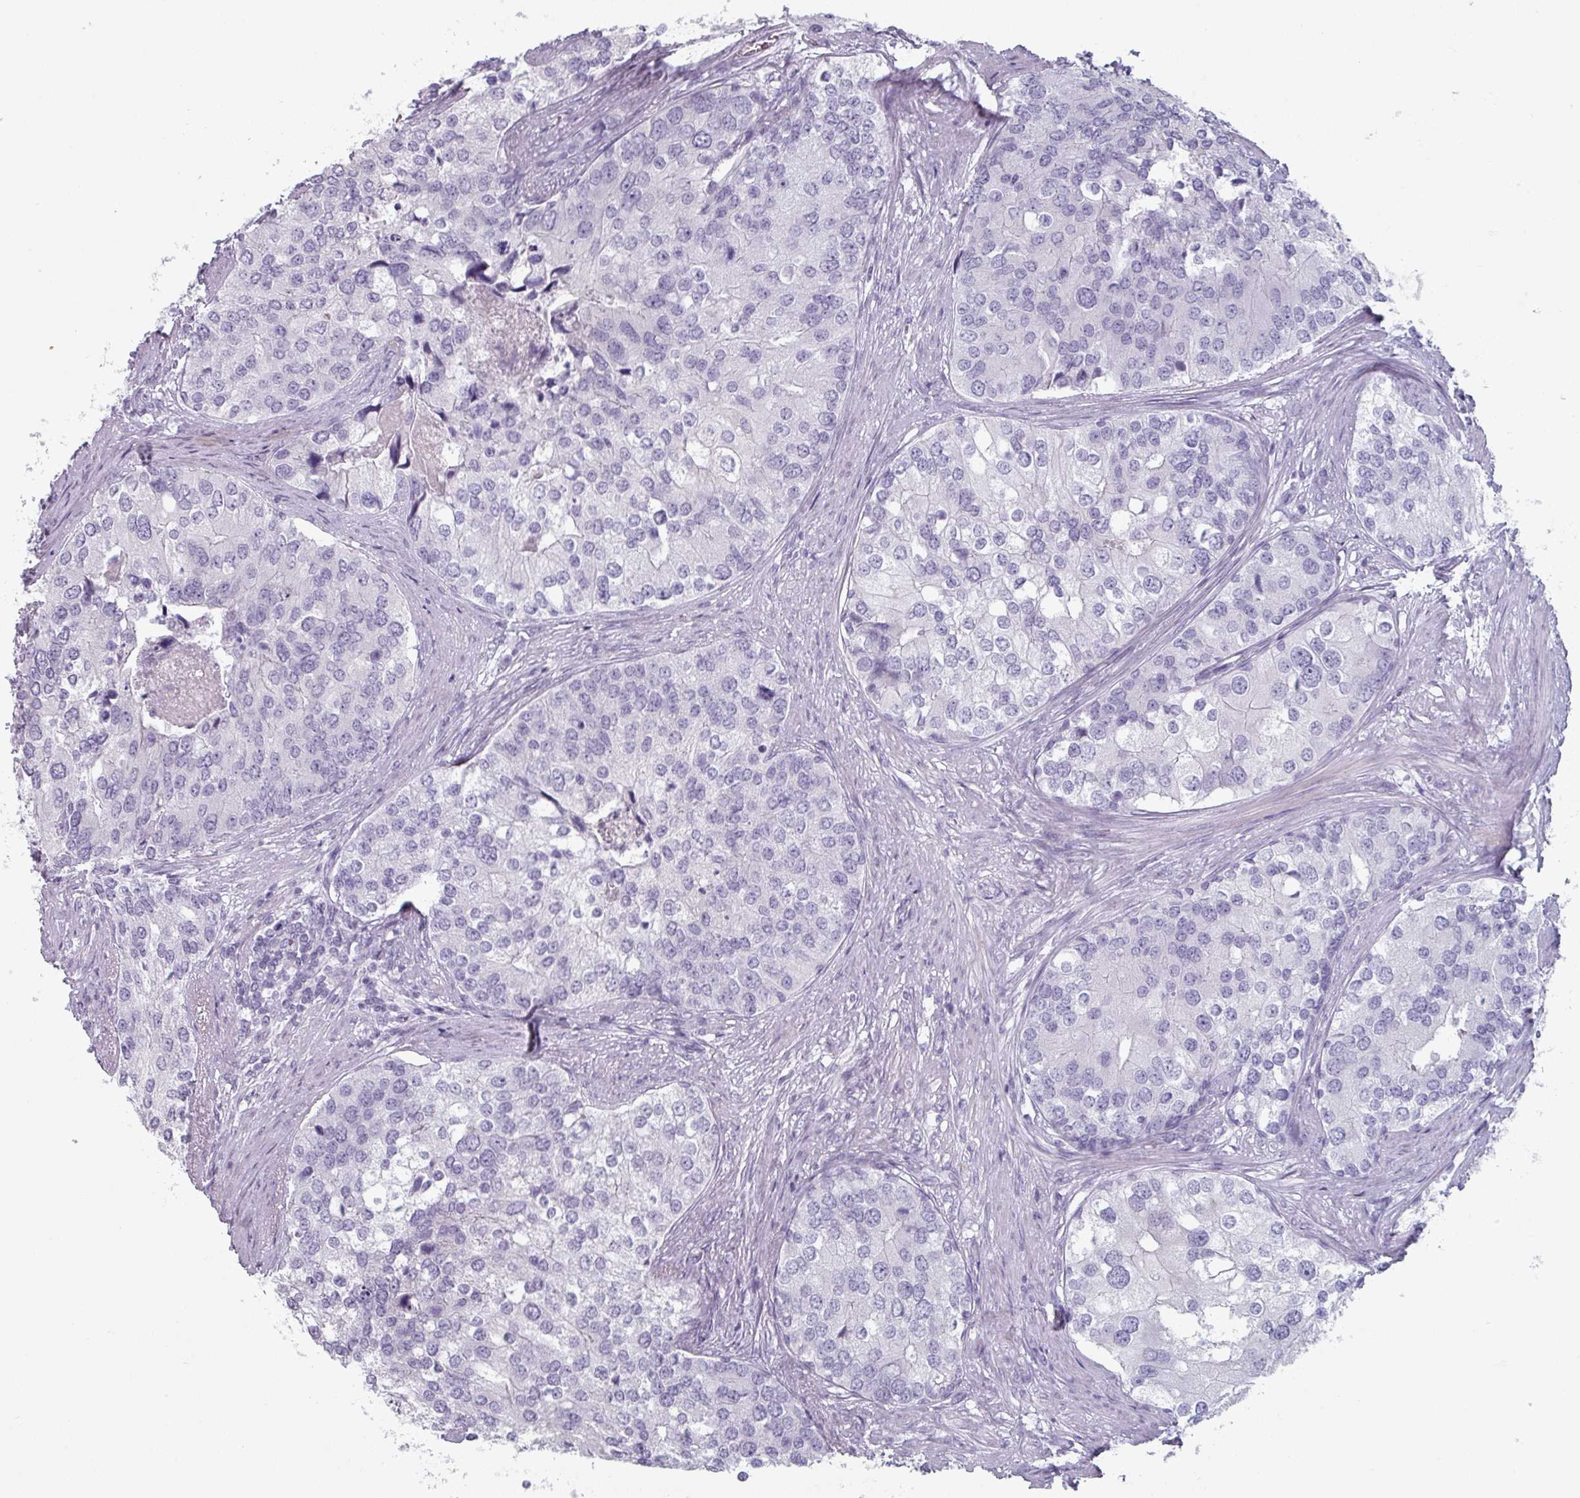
{"staining": {"intensity": "negative", "quantity": "none", "location": "none"}, "tissue": "prostate cancer", "cell_type": "Tumor cells", "image_type": "cancer", "snomed": [{"axis": "morphology", "description": "Adenocarcinoma, High grade"}, {"axis": "topography", "description": "Prostate"}], "caption": "This is an immunohistochemistry (IHC) photomicrograph of human prostate adenocarcinoma (high-grade). There is no staining in tumor cells.", "gene": "SLC35G2", "patient": {"sex": "male", "age": 62}}